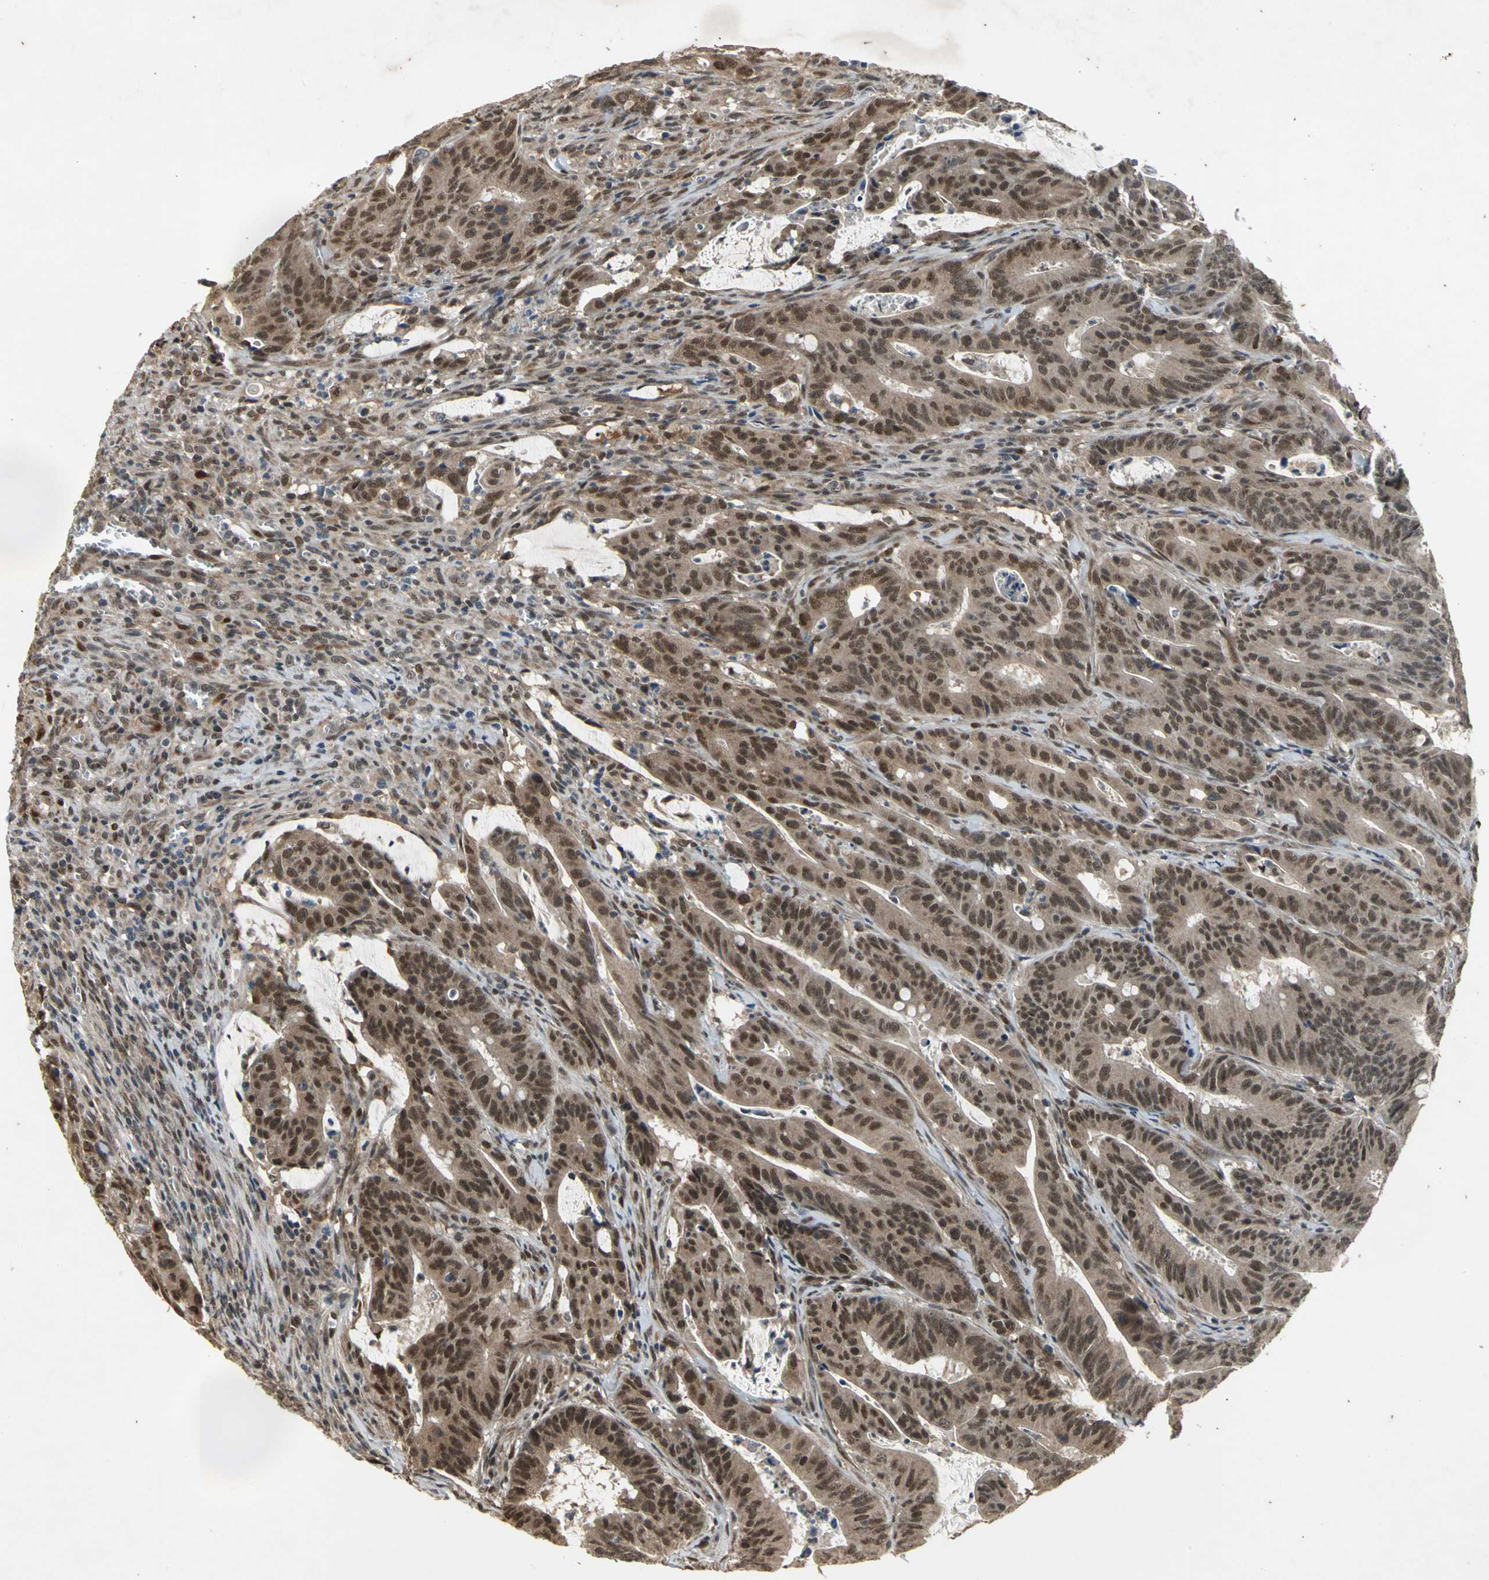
{"staining": {"intensity": "strong", "quantity": ">75%", "location": "cytoplasmic/membranous"}, "tissue": "colorectal cancer", "cell_type": "Tumor cells", "image_type": "cancer", "snomed": [{"axis": "morphology", "description": "Adenocarcinoma, NOS"}, {"axis": "topography", "description": "Colon"}], "caption": "DAB immunohistochemical staining of human adenocarcinoma (colorectal) reveals strong cytoplasmic/membranous protein positivity in about >75% of tumor cells. Immunohistochemistry (ihc) stains the protein in brown and the nuclei are stained blue.", "gene": "NOTCH3", "patient": {"sex": "male", "age": 45}}